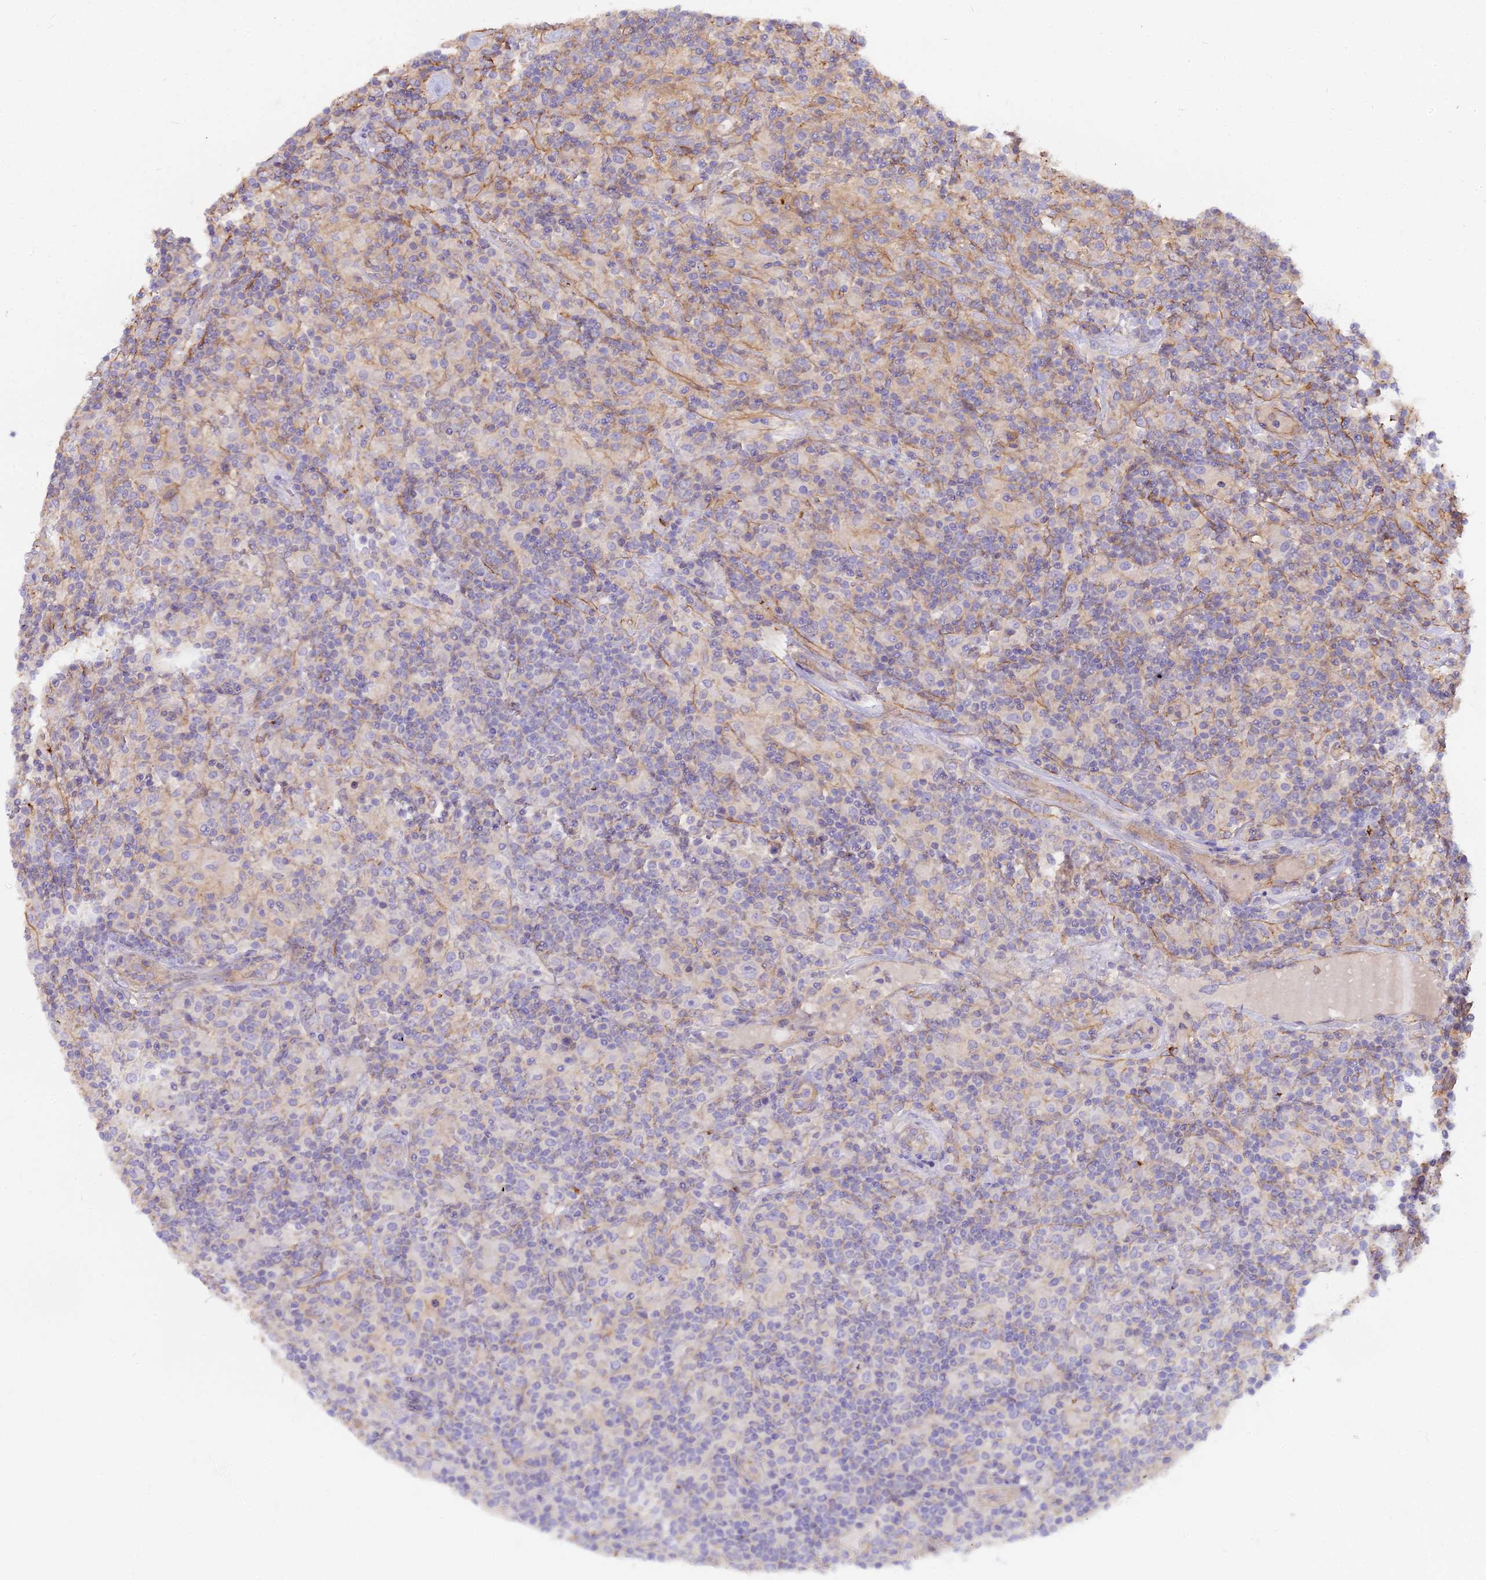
{"staining": {"intensity": "negative", "quantity": "none", "location": "none"}, "tissue": "lymphoma", "cell_type": "Tumor cells", "image_type": "cancer", "snomed": [{"axis": "morphology", "description": "Hodgkin's disease, NOS"}, {"axis": "topography", "description": "Lymph node"}], "caption": "IHC micrograph of human Hodgkin's disease stained for a protein (brown), which displays no positivity in tumor cells.", "gene": "GLYAT", "patient": {"sex": "male", "age": 70}}